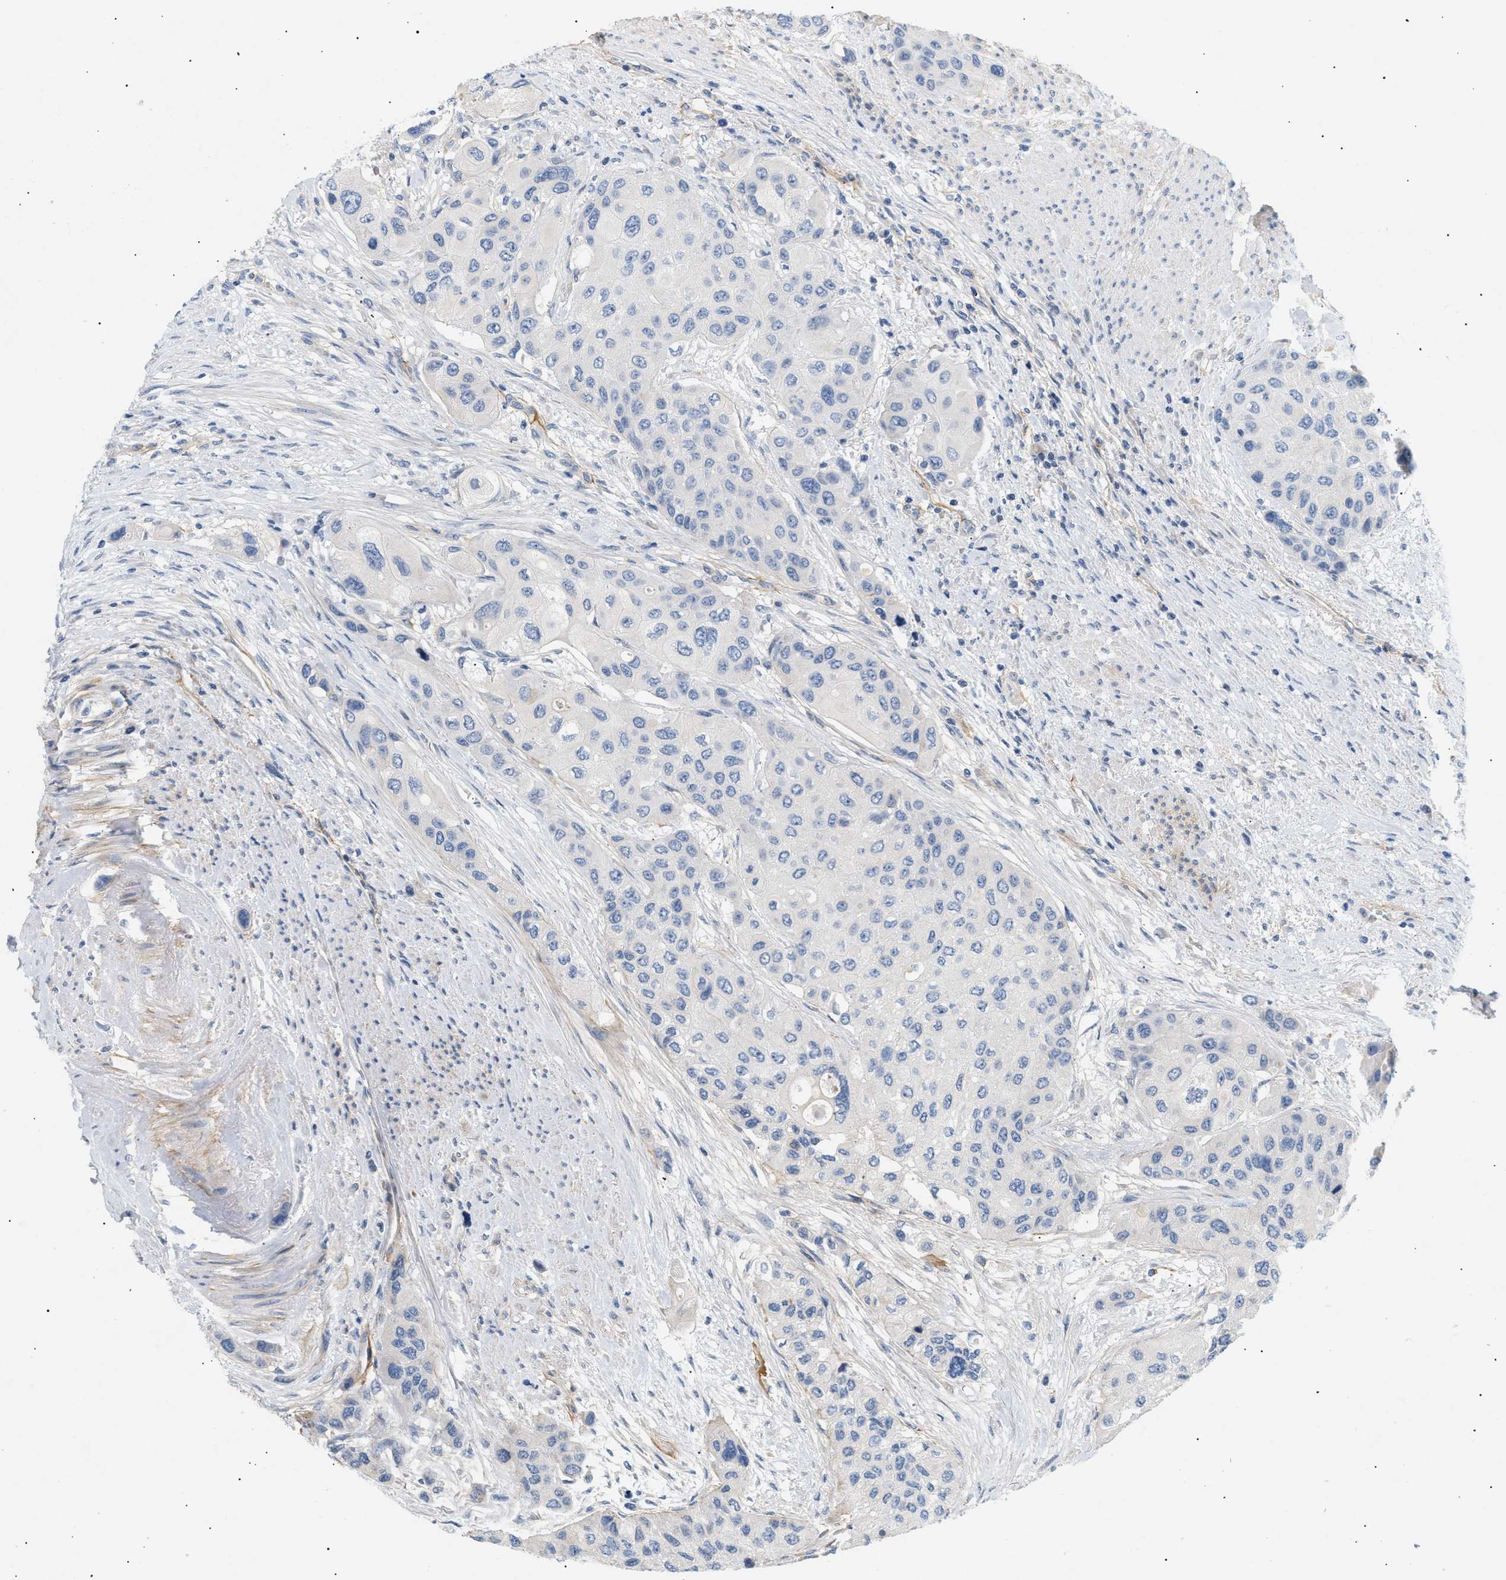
{"staining": {"intensity": "negative", "quantity": "none", "location": "none"}, "tissue": "urothelial cancer", "cell_type": "Tumor cells", "image_type": "cancer", "snomed": [{"axis": "morphology", "description": "Urothelial carcinoma, High grade"}, {"axis": "topography", "description": "Urinary bladder"}], "caption": "Urothelial cancer was stained to show a protein in brown. There is no significant positivity in tumor cells.", "gene": "FARS2", "patient": {"sex": "female", "age": 56}}